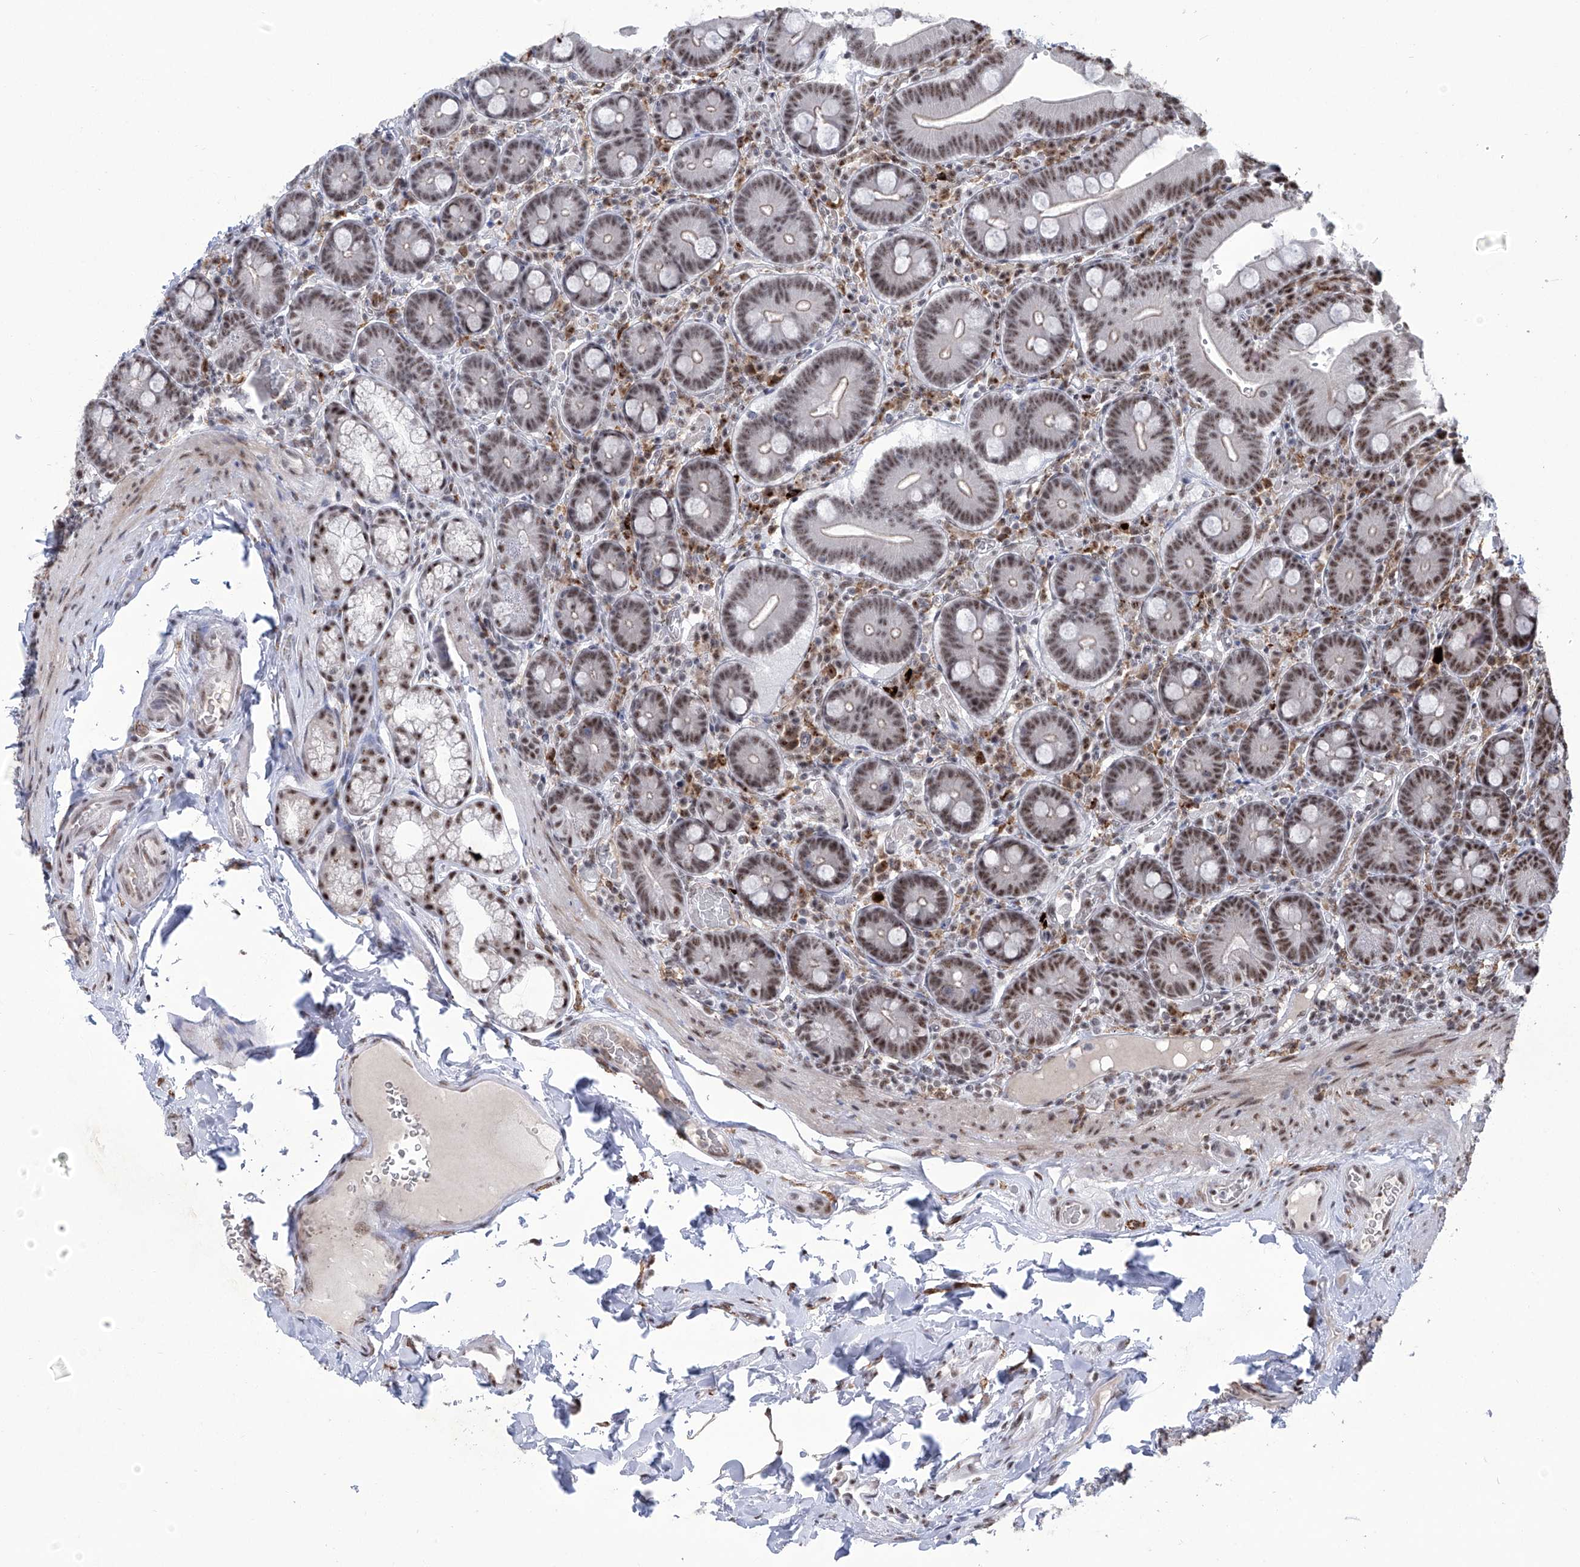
{"staining": {"intensity": "moderate", "quantity": ">75%", "location": "nuclear"}, "tissue": "duodenum", "cell_type": "Glandular cells", "image_type": "normal", "snomed": [{"axis": "morphology", "description": "Normal tissue, NOS"}, {"axis": "topography", "description": "Duodenum"}], "caption": "The photomicrograph displays staining of unremarkable duodenum, revealing moderate nuclear protein staining (brown color) within glandular cells. (brown staining indicates protein expression, while blue staining denotes nuclei).", "gene": "FBXL4", "patient": {"sex": "female", "age": 62}}